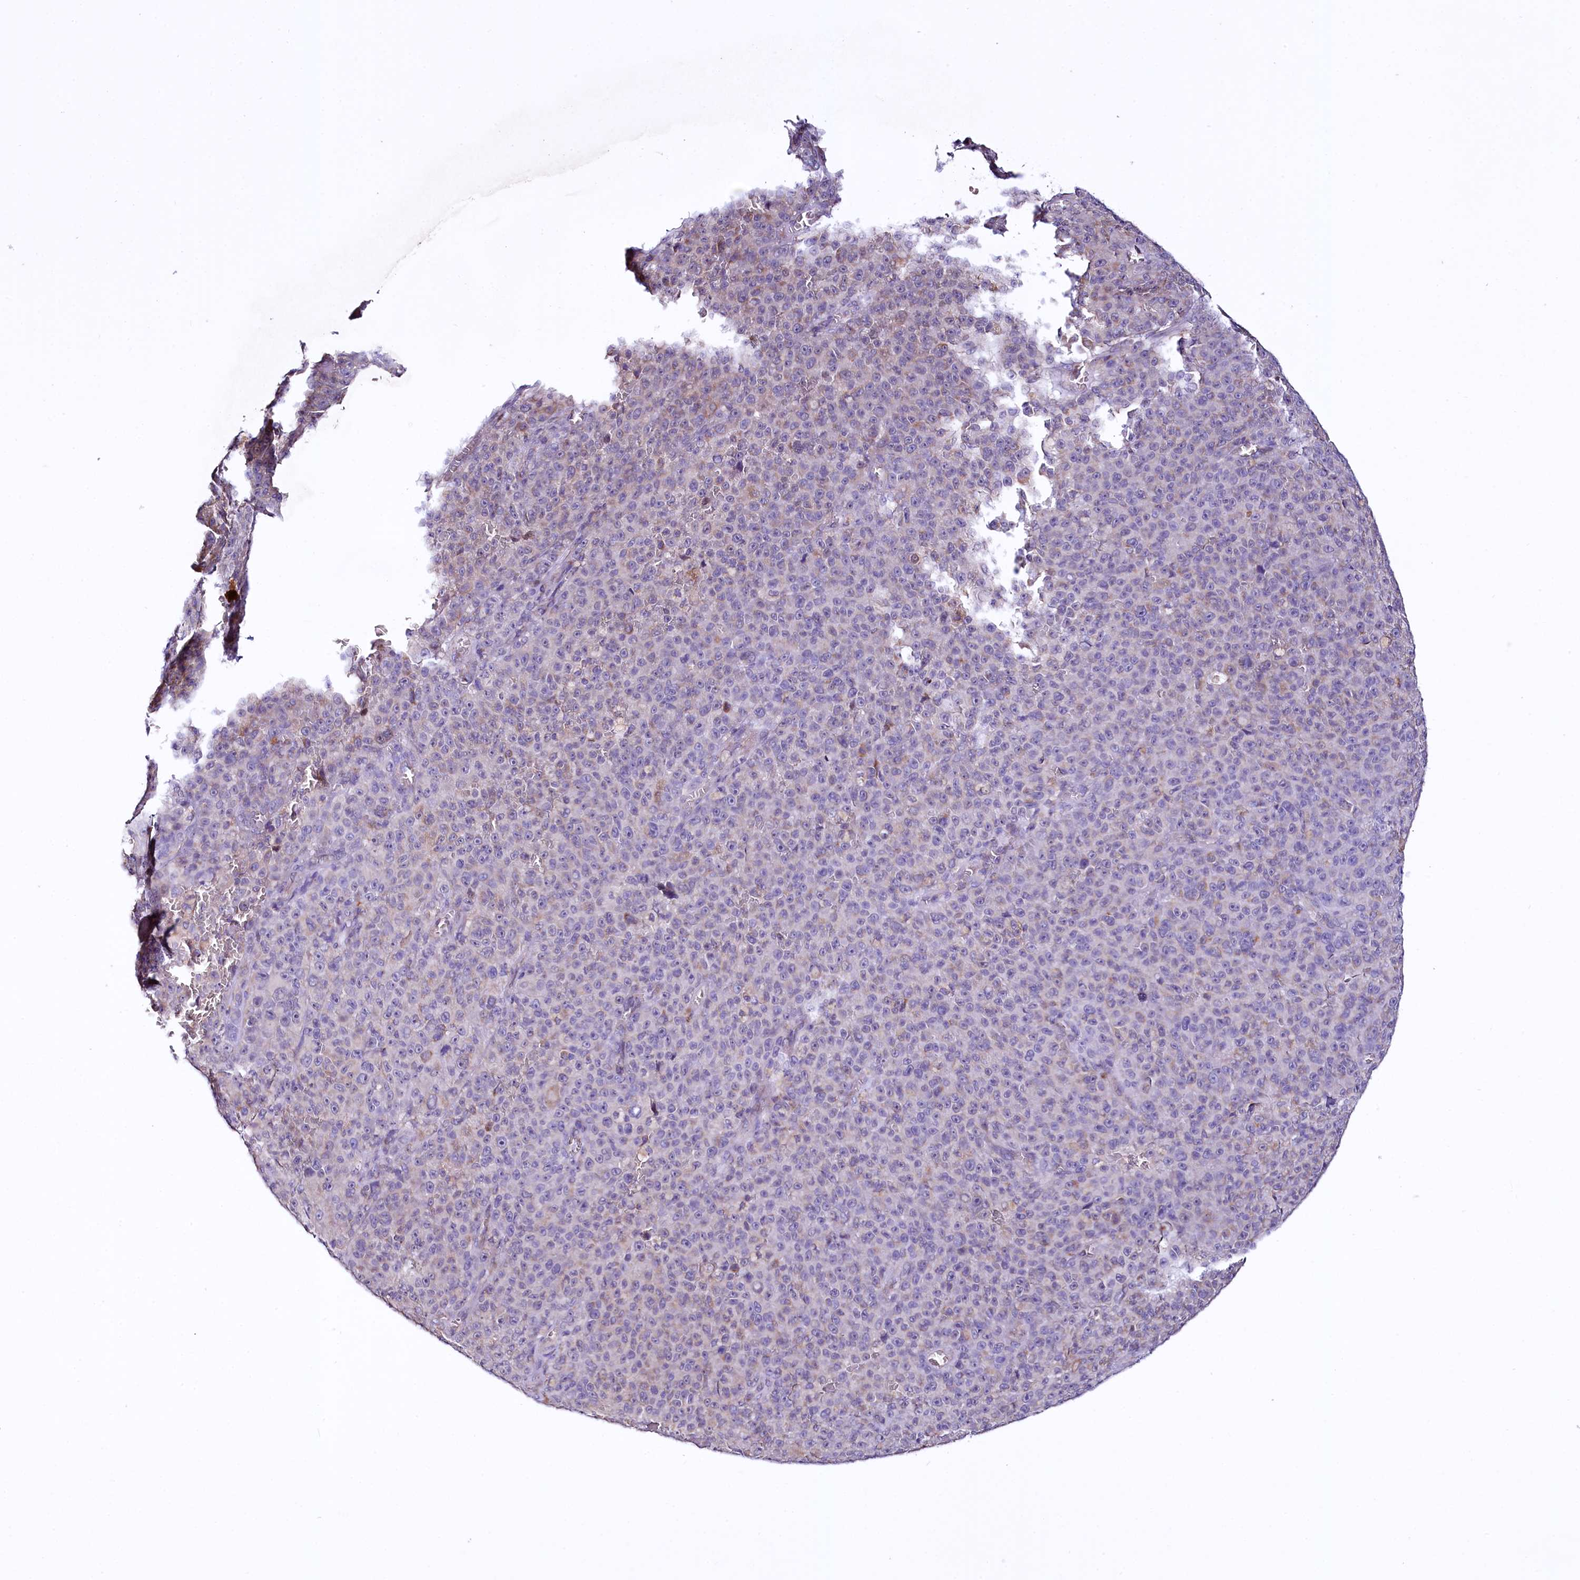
{"staining": {"intensity": "weak", "quantity": "<25%", "location": "cytoplasmic/membranous"}, "tissue": "melanoma", "cell_type": "Tumor cells", "image_type": "cancer", "snomed": [{"axis": "morphology", "description": "Malignant melanoma, NOS"}, {"axis": "topography", "description": "Skin"}], "caption": "Tumor cells are negative for protein expression in human melanoma.", "gene": "CEP295", "patient": {"sex": "female", "age": 82}}